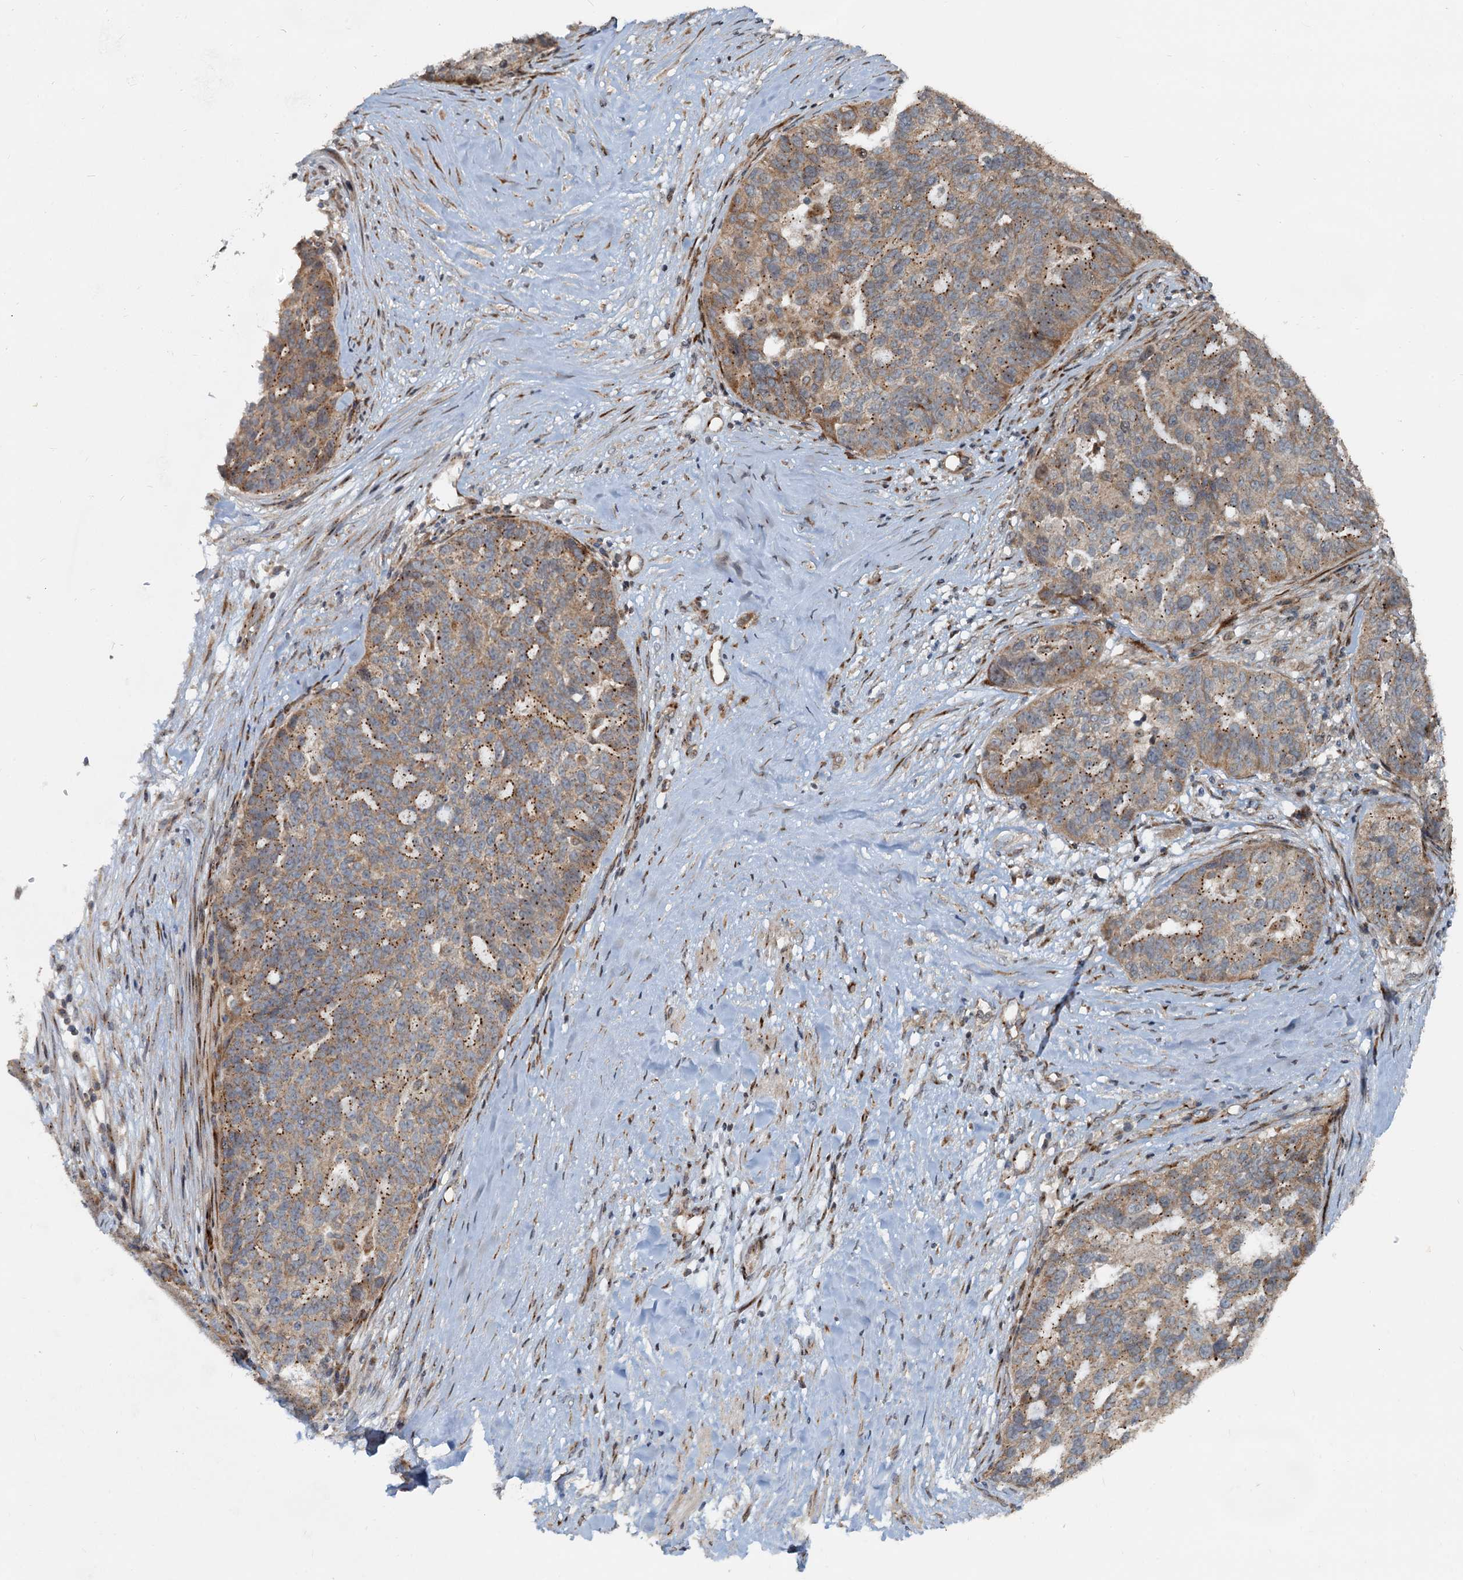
{"staining": {"intensity": "moderate", "quantity": ">75%", "location": "cytoplasmic/membranous"}, "tissue": "ovarian cancer", "cell_type": "Tumor cells", "image_type": "cancer", "snomed": [{"axis": "morphology", "description": "Cystadenocarcinoma, serous, NOS"}, {"axis": "topography", "description": "Ovary"}], "caption": "Protein expression analysis of human ovarian cancer (serous cystadenocarcinoma) reveals moderate cytoplasmic/membranous staining in approximately >75% of tumor cells.", "gene": "CEP68", "patient": {"sex": "female", "age": 59}}